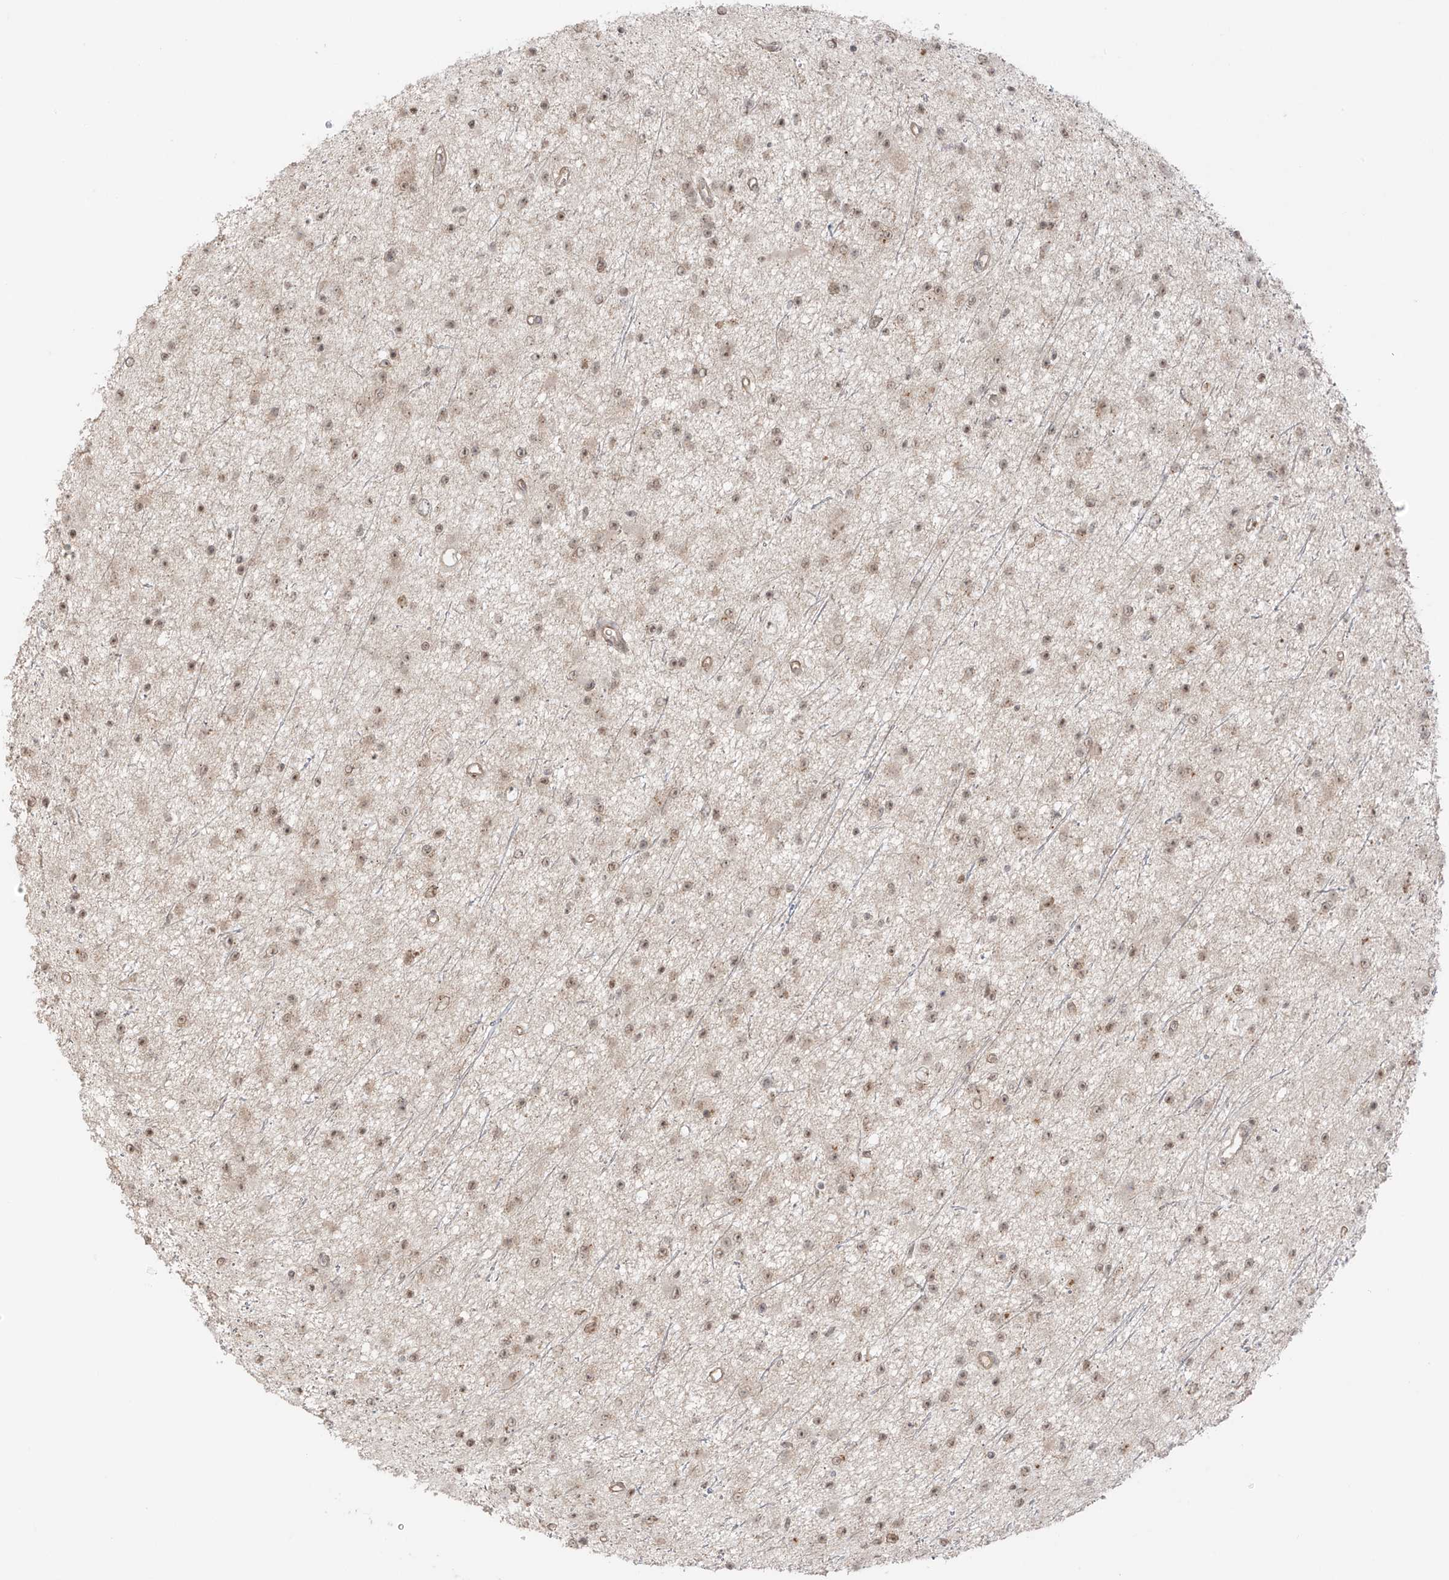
{"staining": {"intensity": "weak", "quantity": "25%-75%", "location": "nuclear"}, "tissue": "glioma", "cell_type": "Tumor cells", "image_type": "cancer", "snomed": [{"axis": "morphology", "description": "Glioma, malignant, Low grade"}, {"axis": "topography", "description": "Cerebral cortex"}], "caption": "Glioma tissue shows weak nuclear expression in about 25%-75% of tumor cells, visualized by immunohistochemistry.", "gene": "N4BP3", "patient": {"sex": "female", "age": 39}}